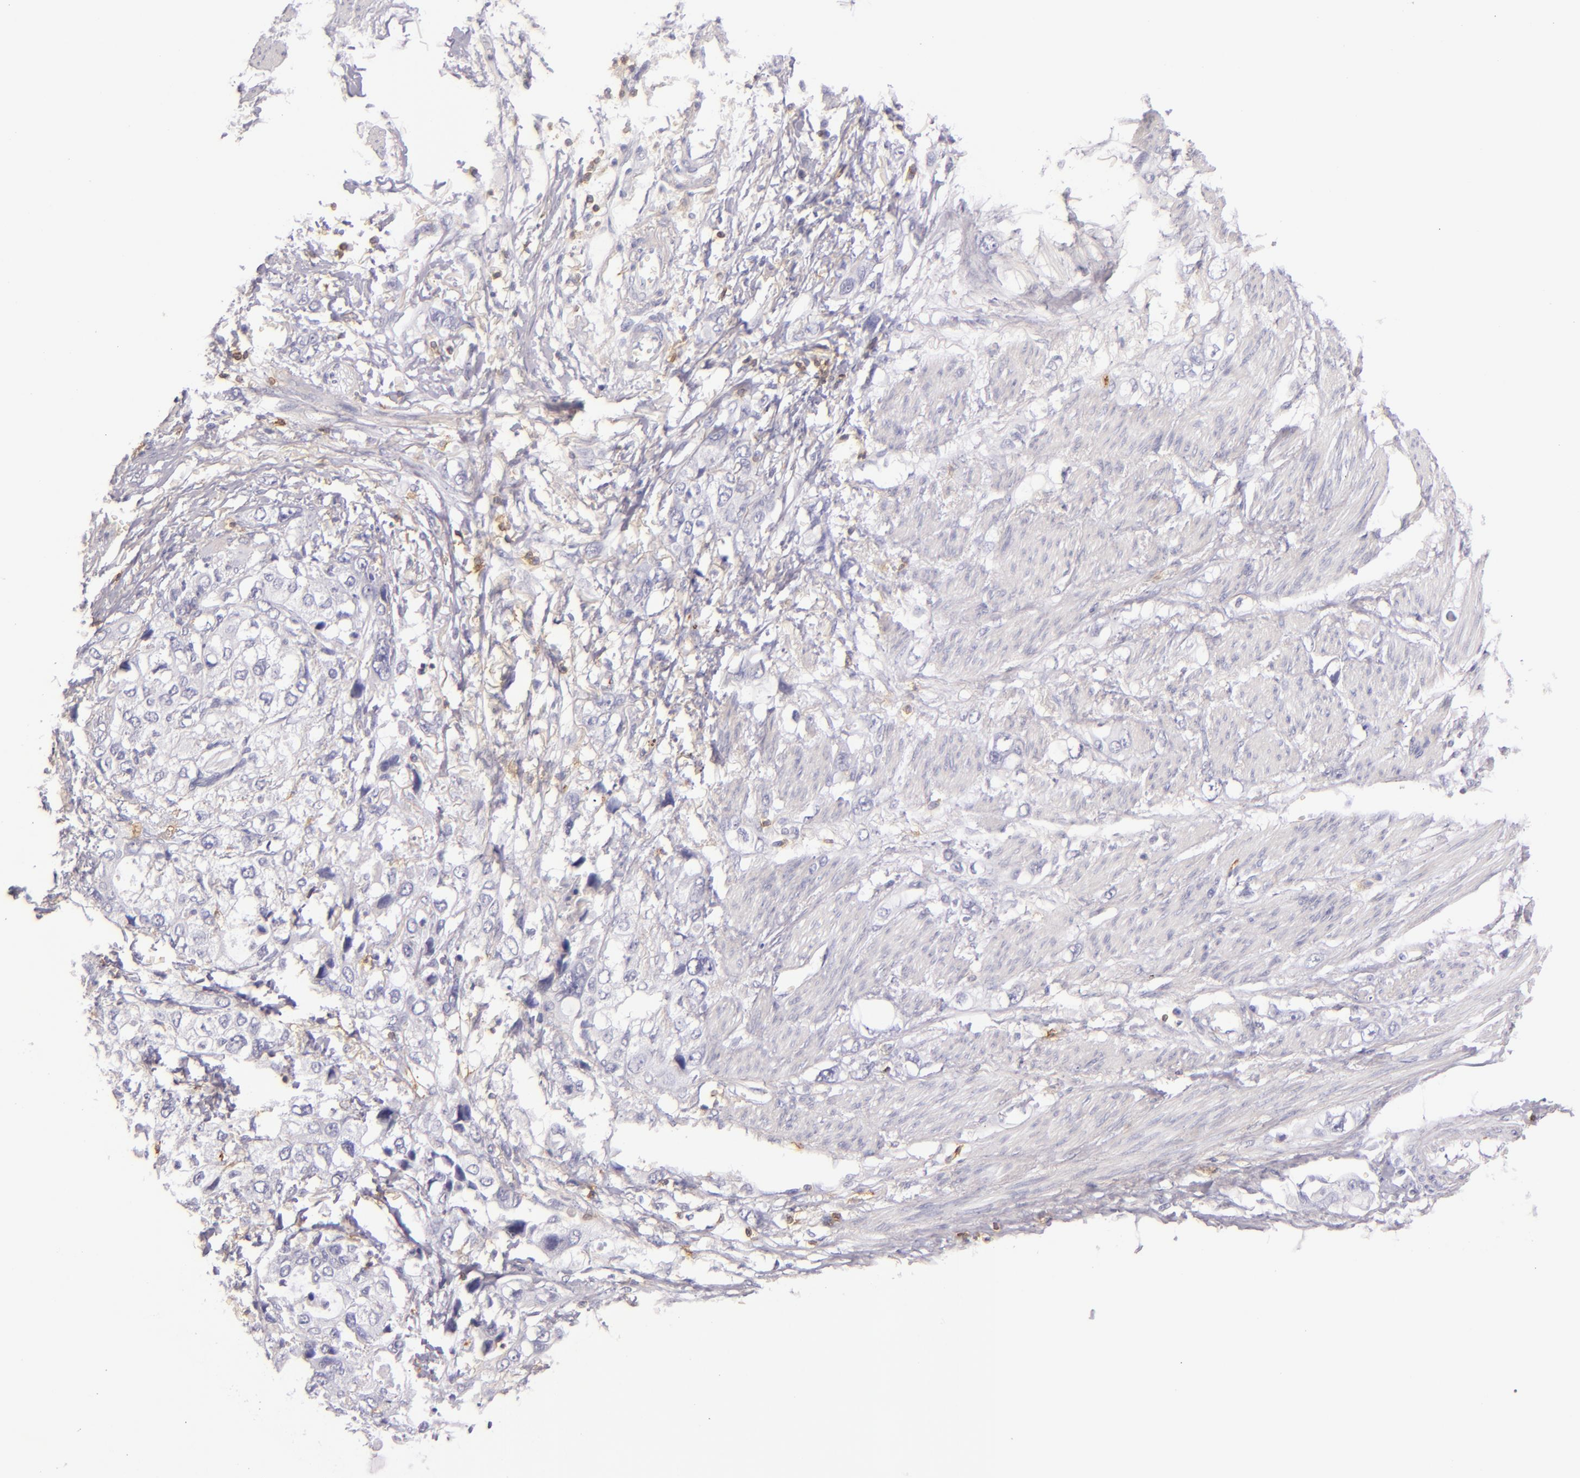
{"staining": {"intensity": "negative", "quantity": "none", "location": "none"}, "tissue": "stomach cancer", "cell_type": "Tumor cells", "image_type": "cancer", "snomed": [{"axis": "morphology", "description": "Adenocarcinoma, NOS"}, {"axis": "topography", "description": "Stomach, upper"}], "caption": "Immunohistochemistry (IHC) micrograph of human adenocarcinoma (stomach) stained for a protein (brown), which demonstrates no positivity in tumor cells.", "gene": "LAT", "patient": {"sex": "female", "age": 52}}